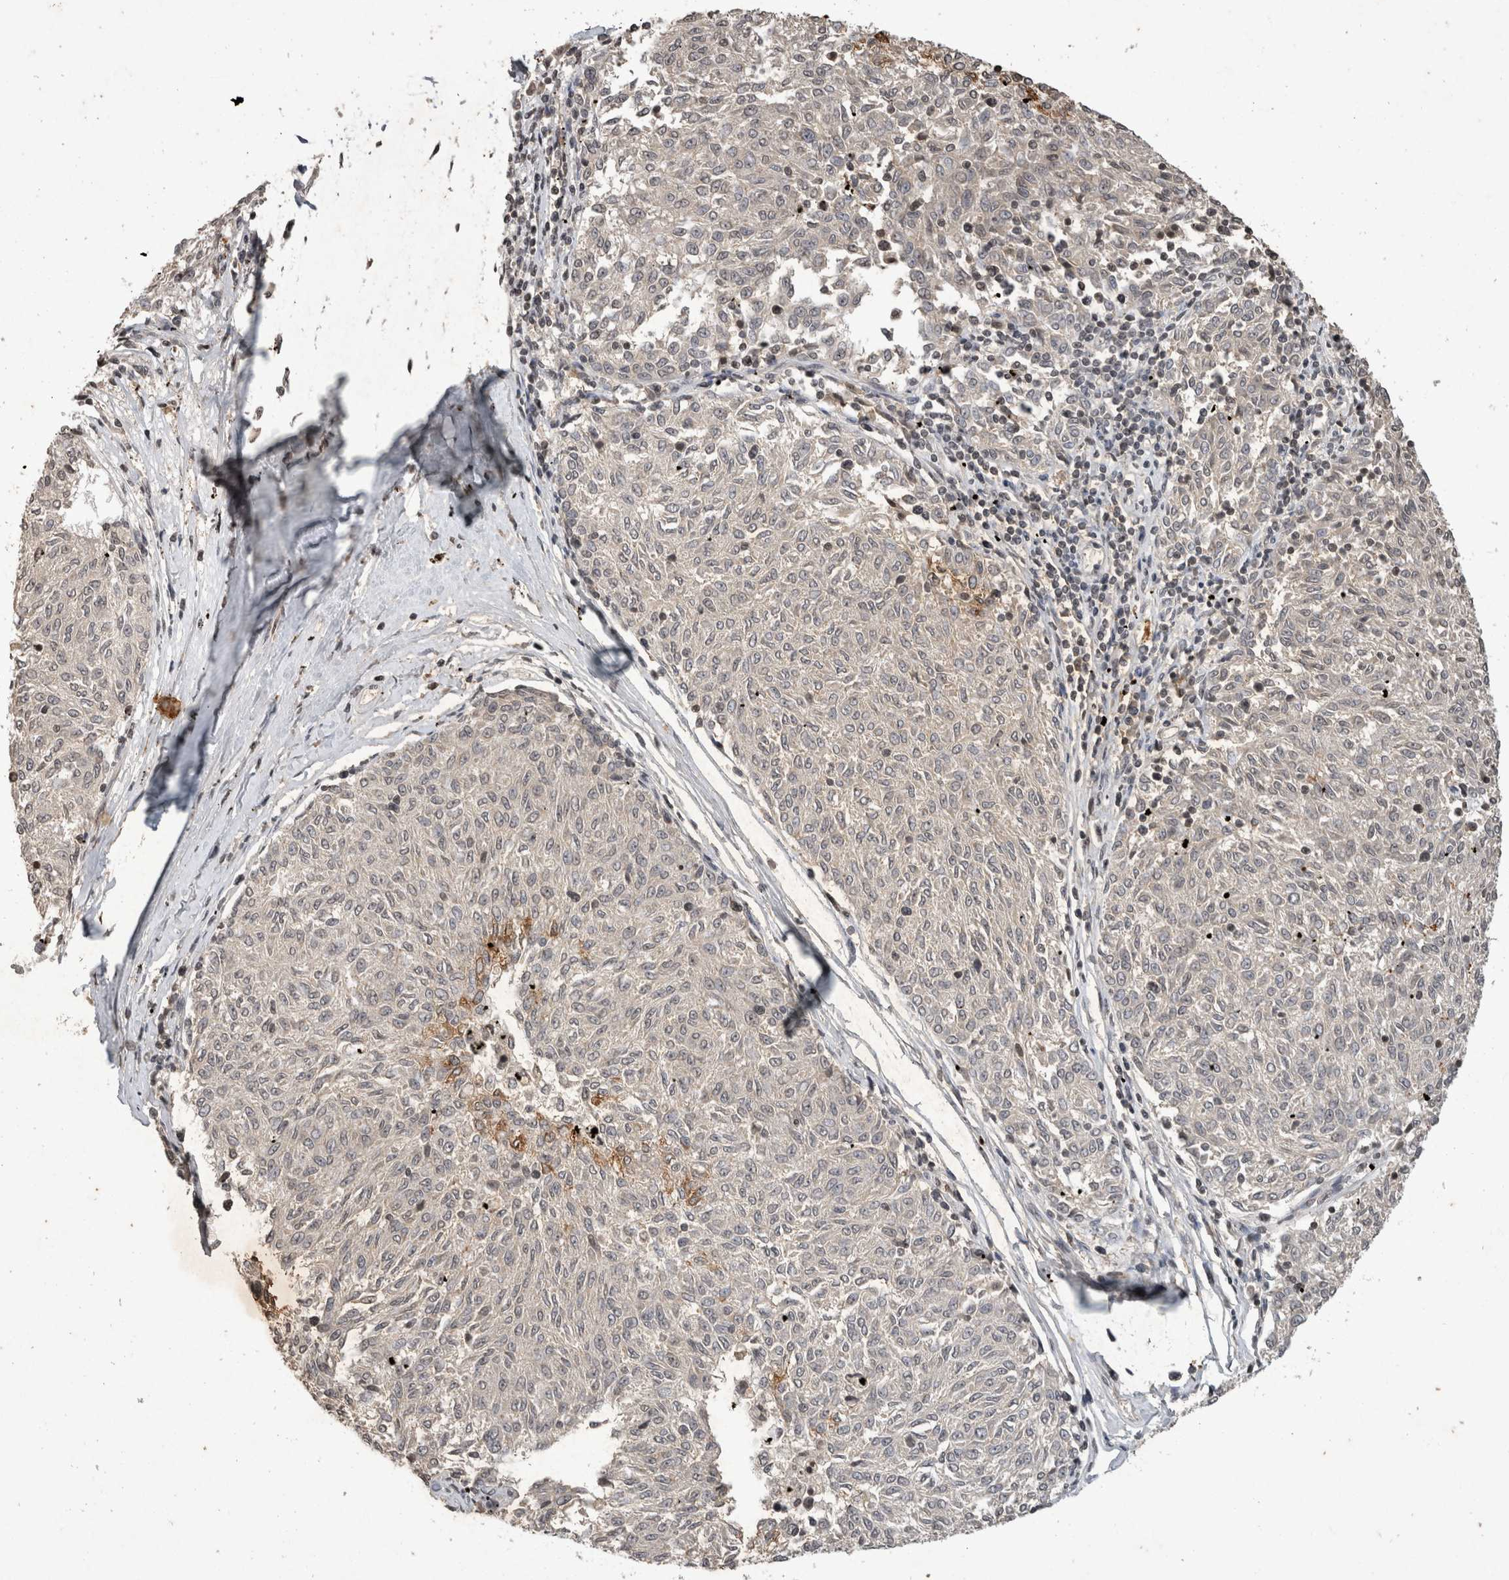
{"staining": {"intensity": "negative", "quantity": "none", "location": "none"}, "tissue": "melanoma", "cell_type": "Tumor cells", "image_type": "cancer", "snomed": [{"axis": "morphology", "description": "Malignant melanoma, NOS"}, {"axis": "topography", "description": "Skin"}], "caption": "Micrograph shows no significant protein positivity in tumor cells of melanoma.", "gene": "HRK", "patient": {"sex": "female", "age": 72}}